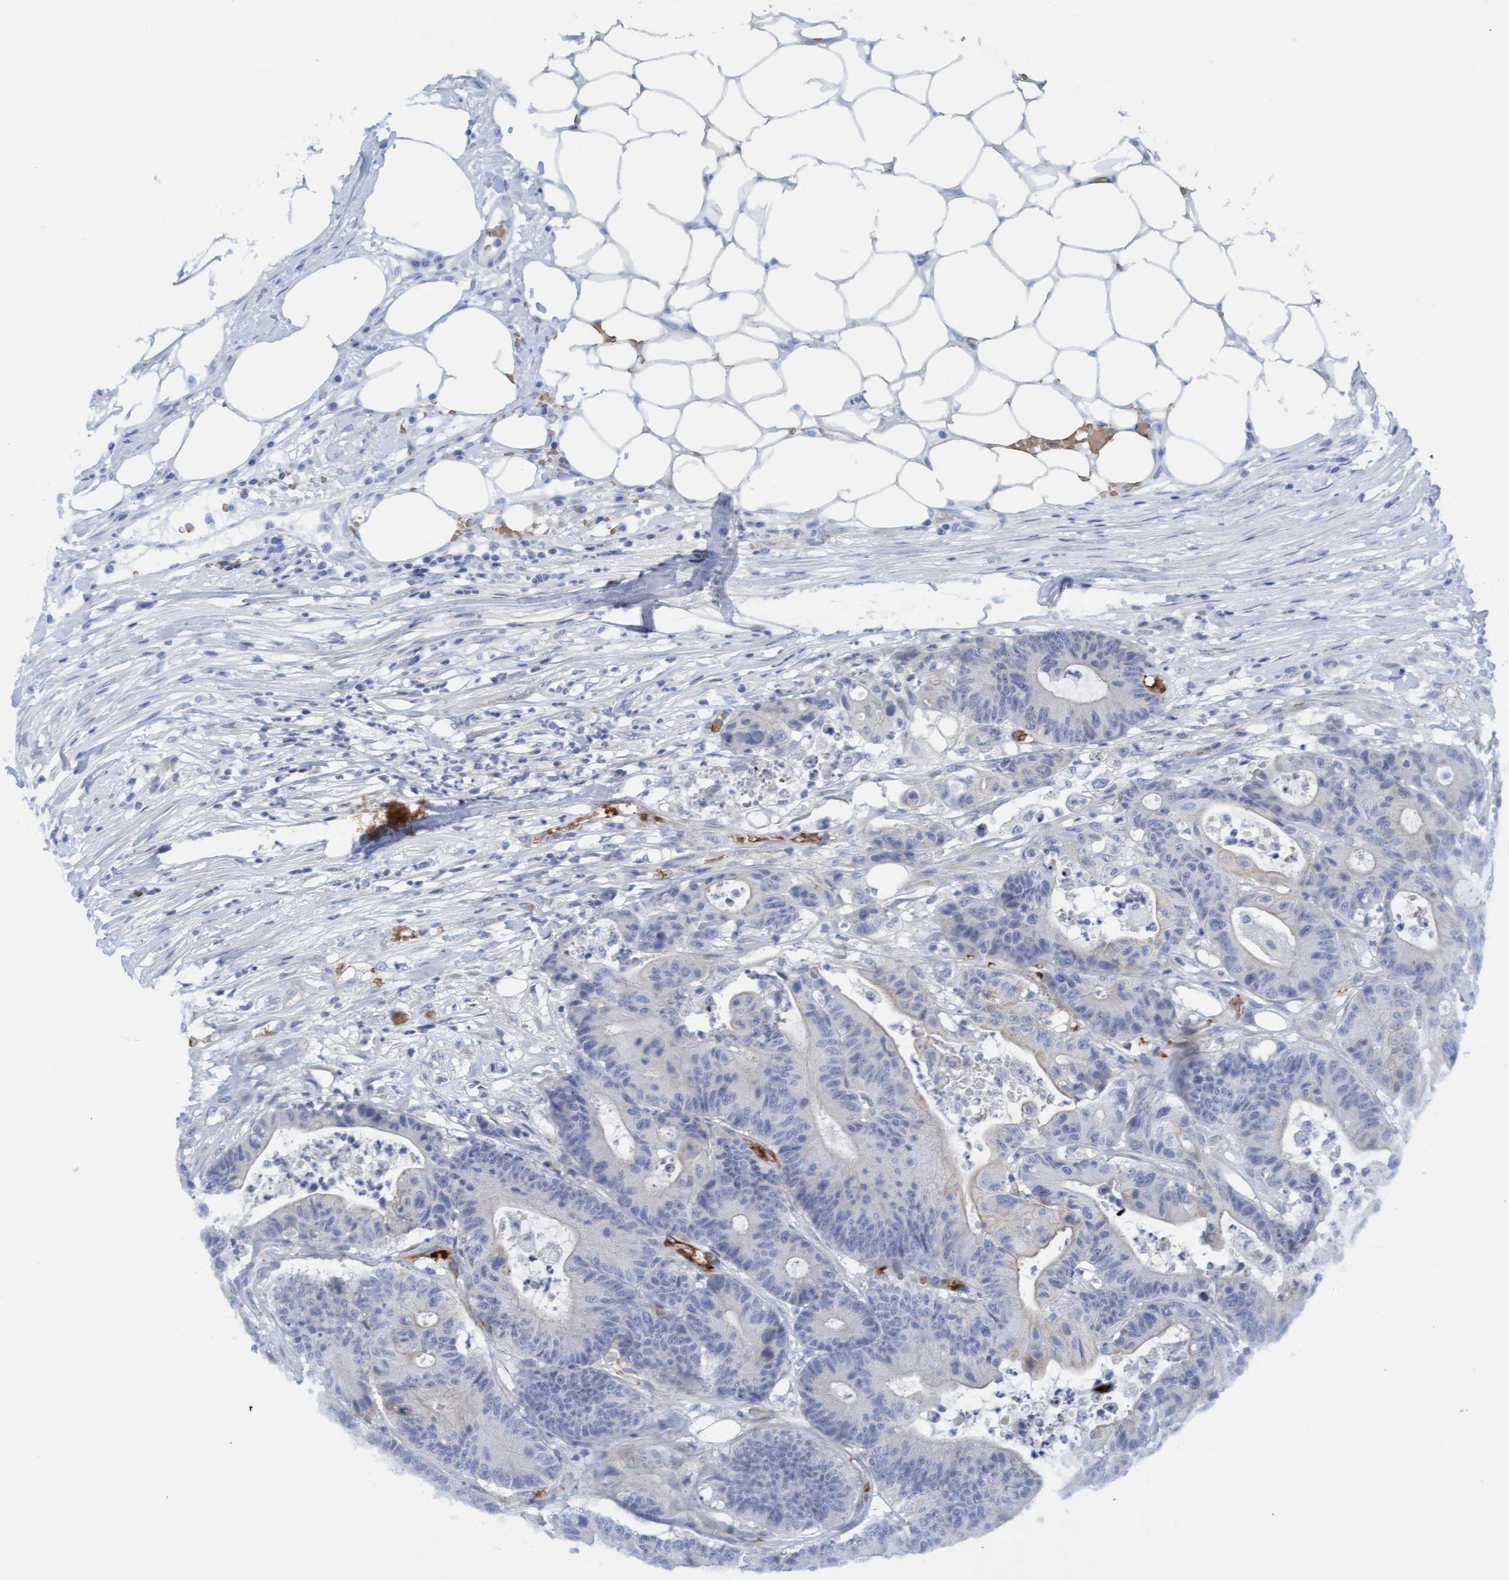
{"staining": {"intensity": "negative", "quantity": "none", "location": "none"}, "tissue": "colorectal cancer", "cell_type": "Tumor cells", "image_type": "cancer", "snomed": [{"axis": "morphology", "description": "Adenocarcinoma, NOS"}, {"axis": "topography", "description": "Colon"}], "caption": "Immunohistochemical staining of colorectal cancer (adenocarcinoma) displays no significant positivity in tumor cells.", "gene": "P2RX5", "patient": {"sex": "female", "age": 84}}